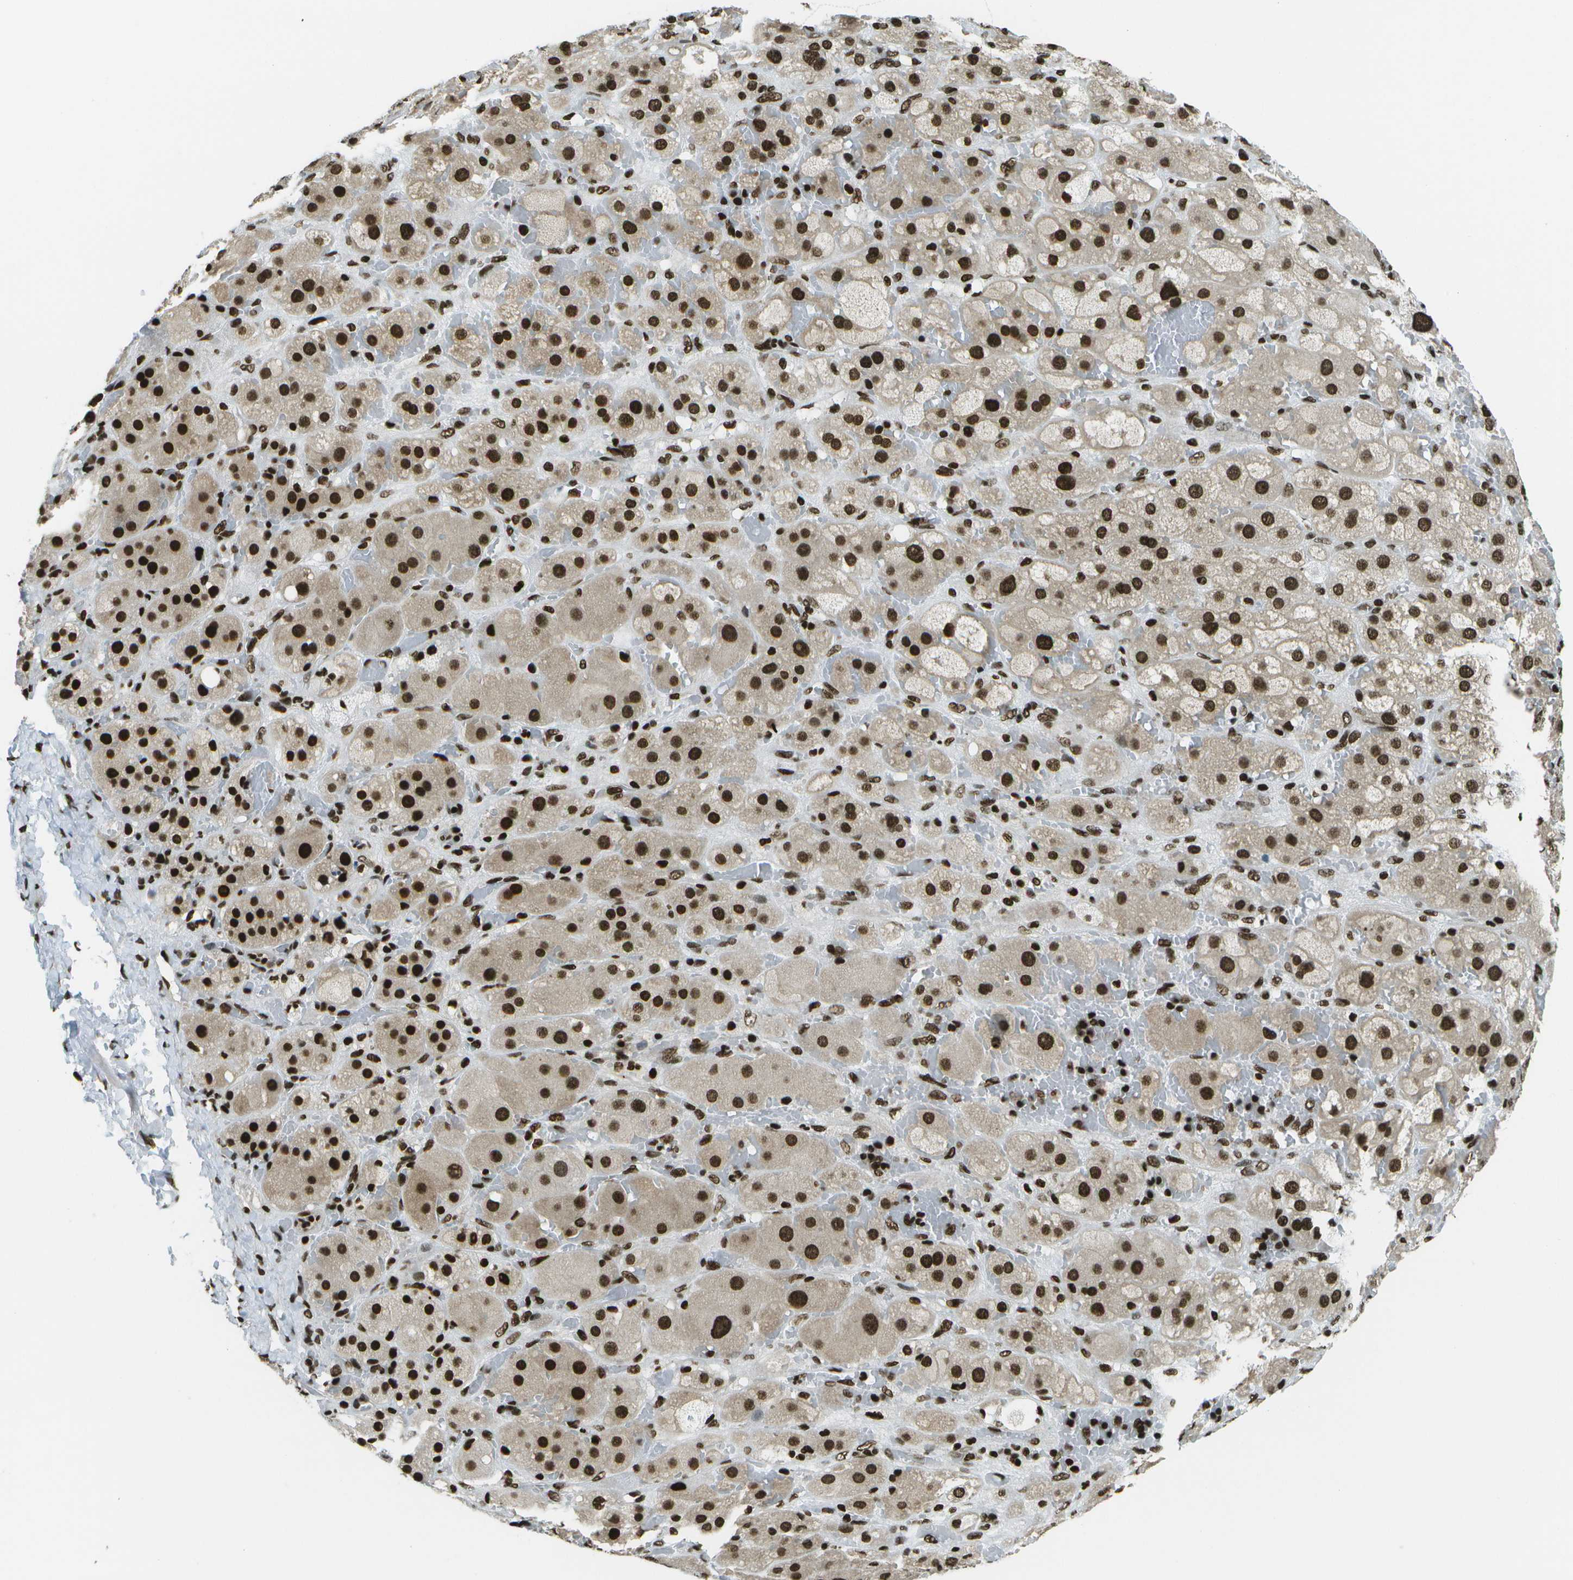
{"staining": {"intensity": "strong", "quantity": ">75%", "location": "cytoplasmic/membranous,nuclear"}, "tissue": "adrenal gland", "cell_type": "Glandular cells", "image_type": "normal", "snomed": [{"axis": "morphology", "description": "Normal tissue, NOS"}, {"axis": "topography", "description": "Adrenal gland"}], "caption": "Benign adrenal gland demonstrates strong cytoplasmic/membranous,nuclear positivity in approximately >75% of glandular cells.", "gene": "GLYR1", "patient": {"sex": "female", "age": 47}}